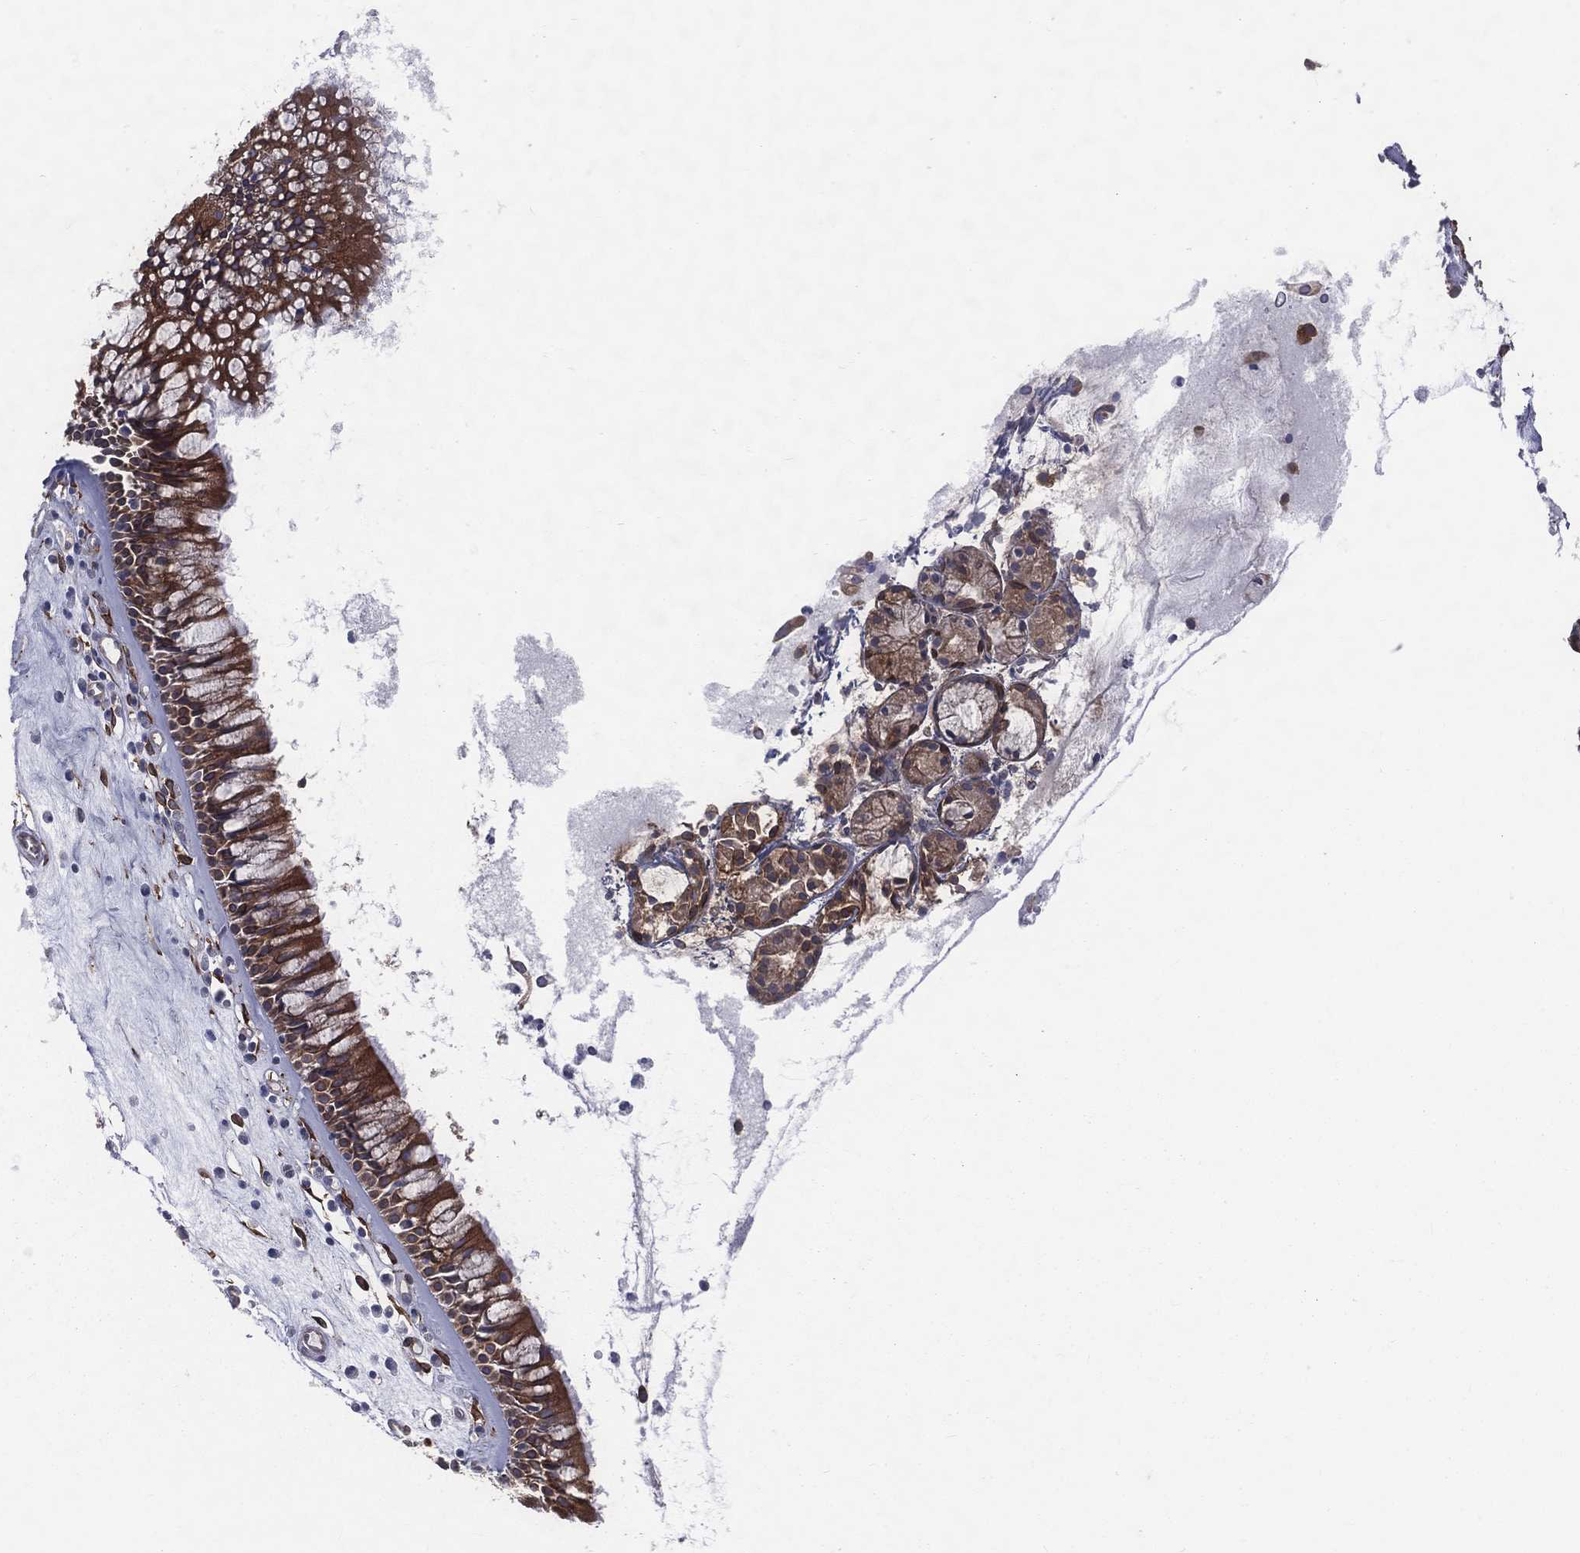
{"staining": {"intensity": "strong", "quantity": ">75%", "location": "cytoplasmic/membranous"}, "tissue": "nasopharynx", "cell_type": "Respiratory epithelial cells", "image_type": "normal", "snomed": [{"axis": "morphology", "description": "Normal tissue, NOS"}, {"axis": "topography", "description": "Nasopharynx"}], "caption": "This is a histology image of immunohistochemistry (IHC) staining of unremarkable nasopharynx, which shows strong positivity in the cytoplasmic/membranous of respiratory epithelial cells.", "gene": "PGRMC1", "patient": {"sex": "male", "age": 57}}